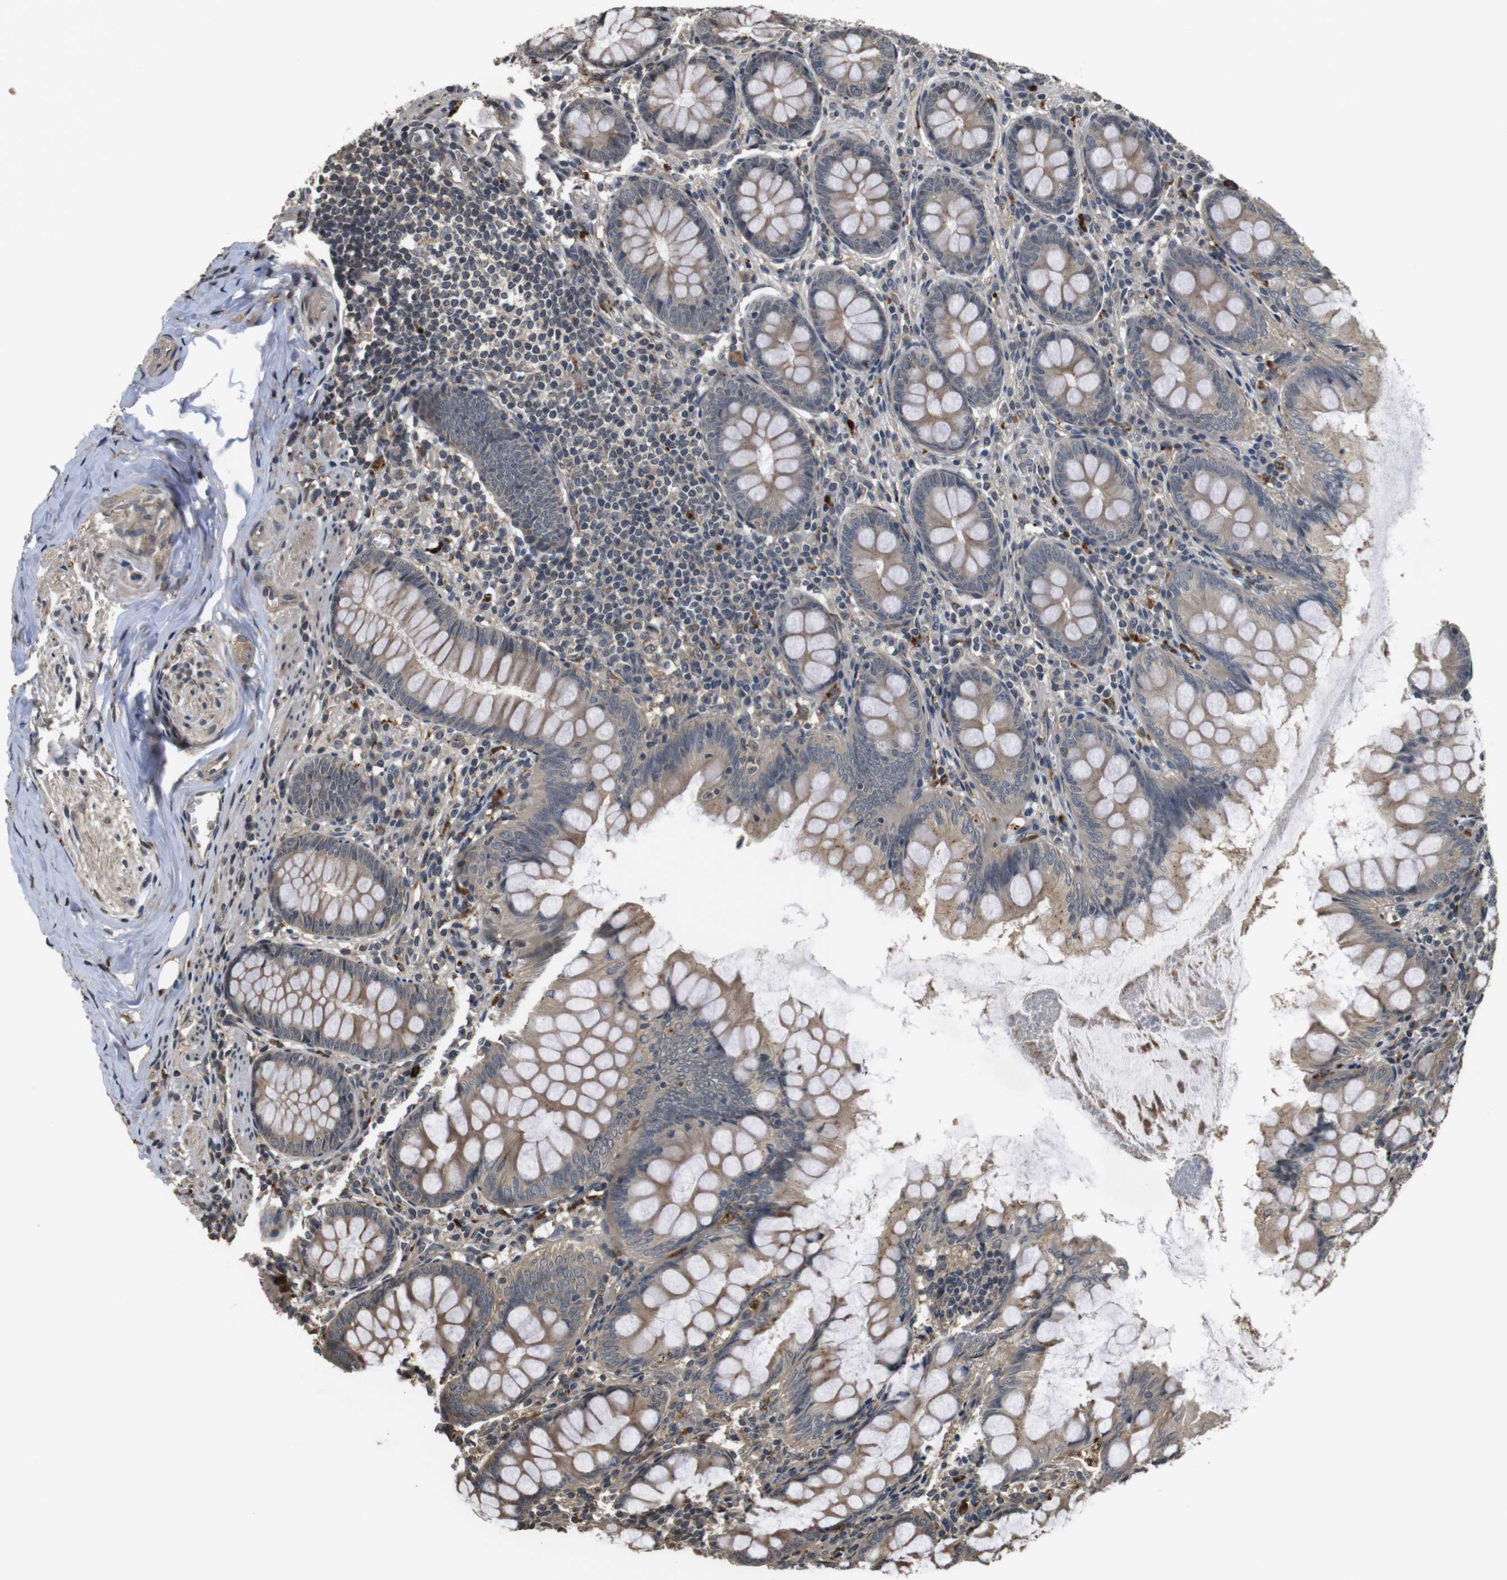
{"staining": {"intensity": "weak", "quantity": ">75%", "location": "cytoplasmic/membranous"}, "tissue": "appendix", "cell_type": "Glandular cells", "image_type": "normal", "snomed": [{"axis": "morphology", "description": "Normal tissue, NOS"}, {"axis": "topography", "description": "Appendix"}], "caption": "Immunohistochemistry (IHC) photomicrograph of unremarkable appendix: human appendix stained using immunohistochemistry (IHC) shows low levels of weak protein expression localized specifically in the cytoplasmic/membranous of glandular cells, appearing as a cytoplasmic/membranous brown color.", "gene": "FZD10", "patient": {"sex": "female", "age": 77}}